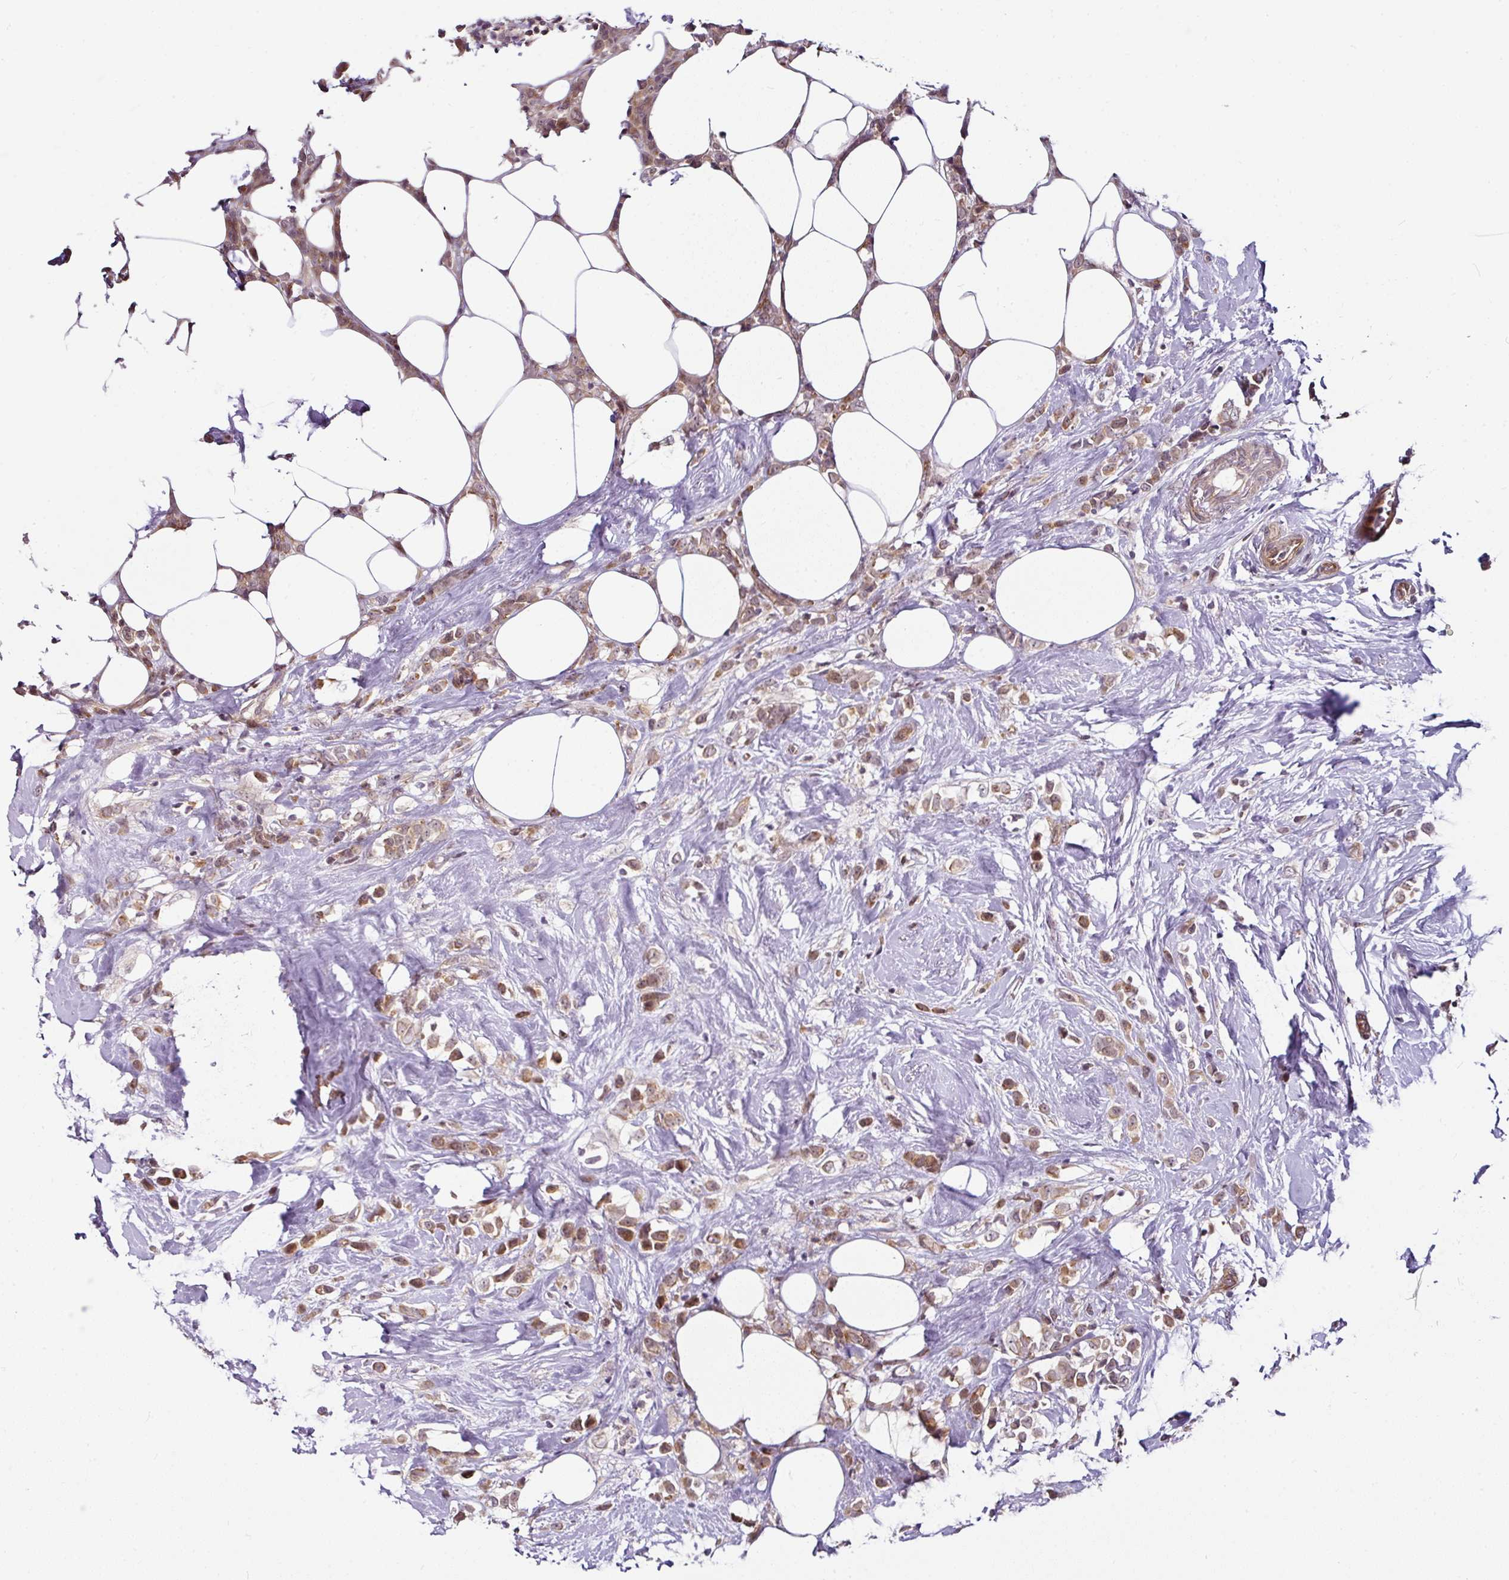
{"staining": {"intensity": "moderate", "quantity": ">75%", "location": "cytoplasmic/membranous,nuclear"}, "tissue": "breast cancer", "cell_type": "Tumor cells", "image_type": "cancer", "snomed": [{"axis": "morphology", "description": "Duct carcinoma"}, {"axis": "topography", "description": "Breast"}], "caption": "Protein expression analysis of breast cancer (invasive ductal carcinoma) demonstrates moderate cytoplasmic/membranous and nuclear positivity in approximately >75% of tumor cells. The staining was performed using DAB to visualize the protein expression in brown, while the nuclei were stained in blue with hematoxylin (Magnification: 20x).", "gene": "DCAF13", "patient": {"sex": "female", "age": 80}}